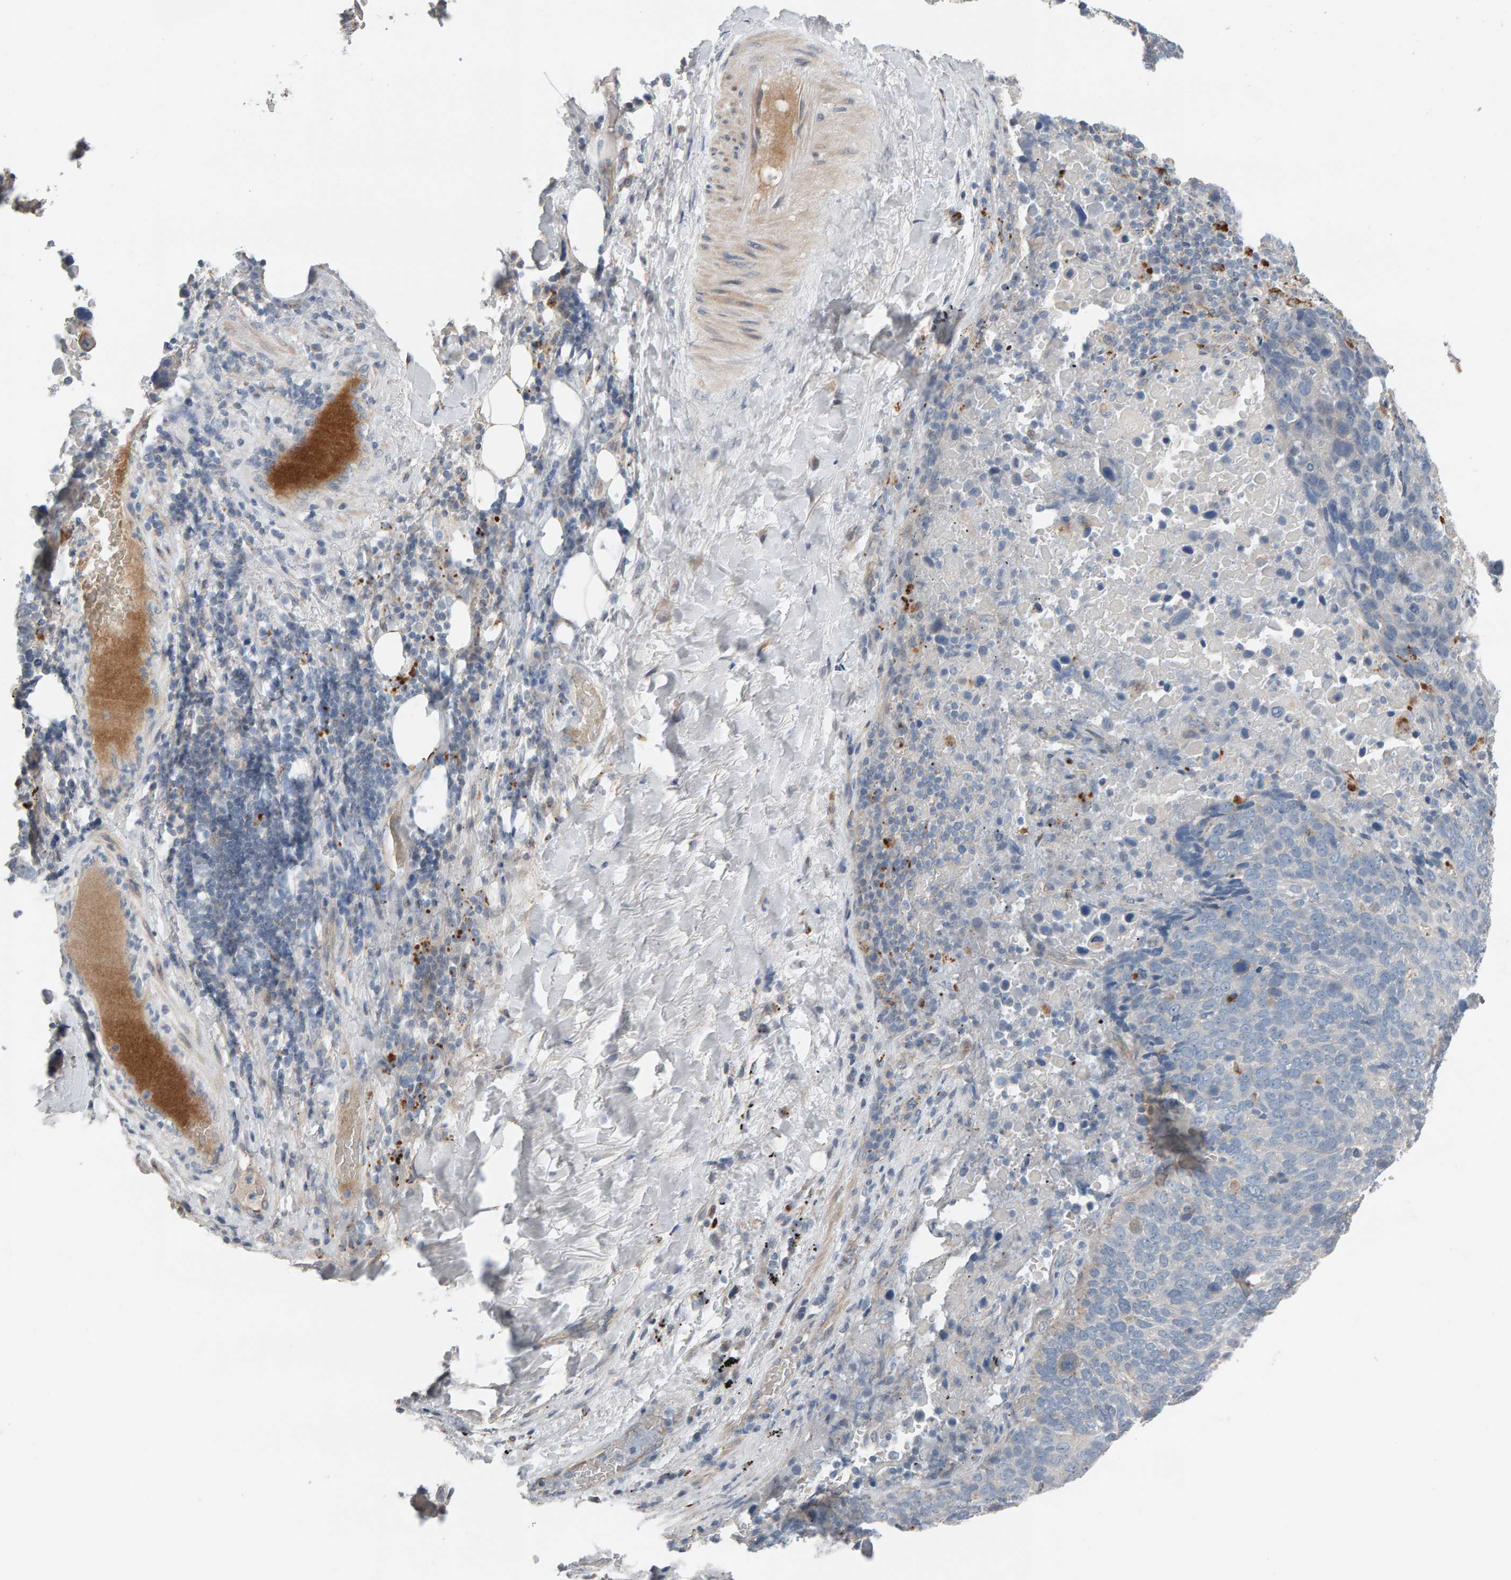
{"staining": {"intensity": "negative", "quantity": "none", "location": "none"}, "tissue": "lung cancer", "cell_type": "Tumor cells", "image_type": "cancer", "snomed": [{"axis": "morphology", "description": "Squamous cell carcinoma, NOS"}, {"axis": "topography", "description": "Lung"}], "caption": "Micrograph shows no significant protein staining in tumor cells of lung squamous cell carcinoma. (Stains: DAB (3,3'-diaminobenzidine) immunohistochemistry with hematoxylin counter stain, Microscopy: brightfield microscopy at high magnification).", "gene": "IPPK", "patient": {"sex": "male", "age": 66}}